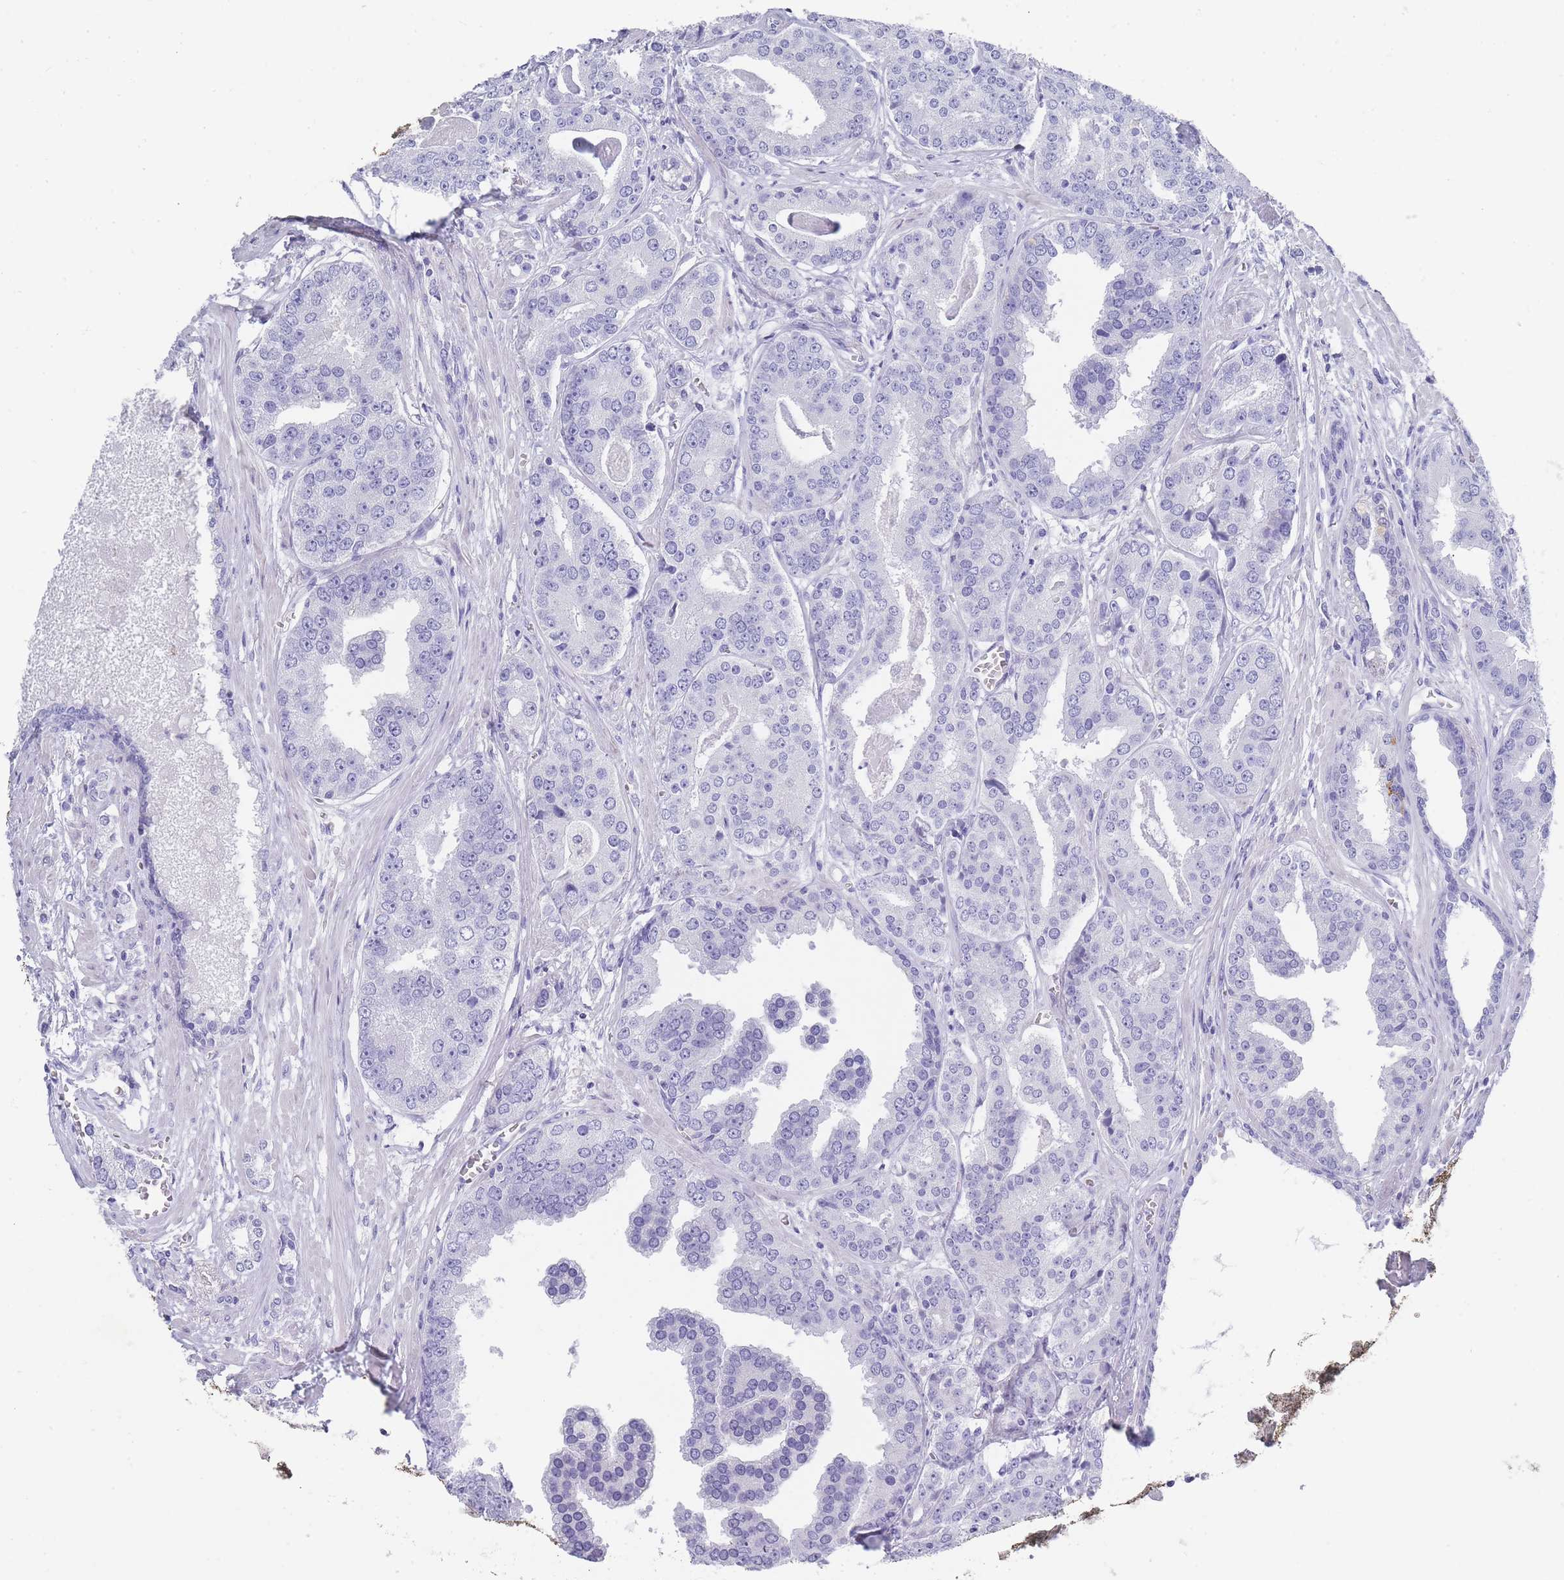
{"staining": {"intensity": "negative", "quantity": "none", "location": "none"}, "tissue": "prostate cancer", "cell_type": "Tumor cells", "image_type": "cancer", "snomed": [{"axis": "morphology", "description": "Adenocarcinoma, High grade"}, {"axis": "topography", "description": "Prostate"}], "caption": "Tumor cells are negative for protein expression in human prostate adenocarcinoma (high-grade).", "gene": "RAB2B", "patient": {"sex": "male", "age": 71}}